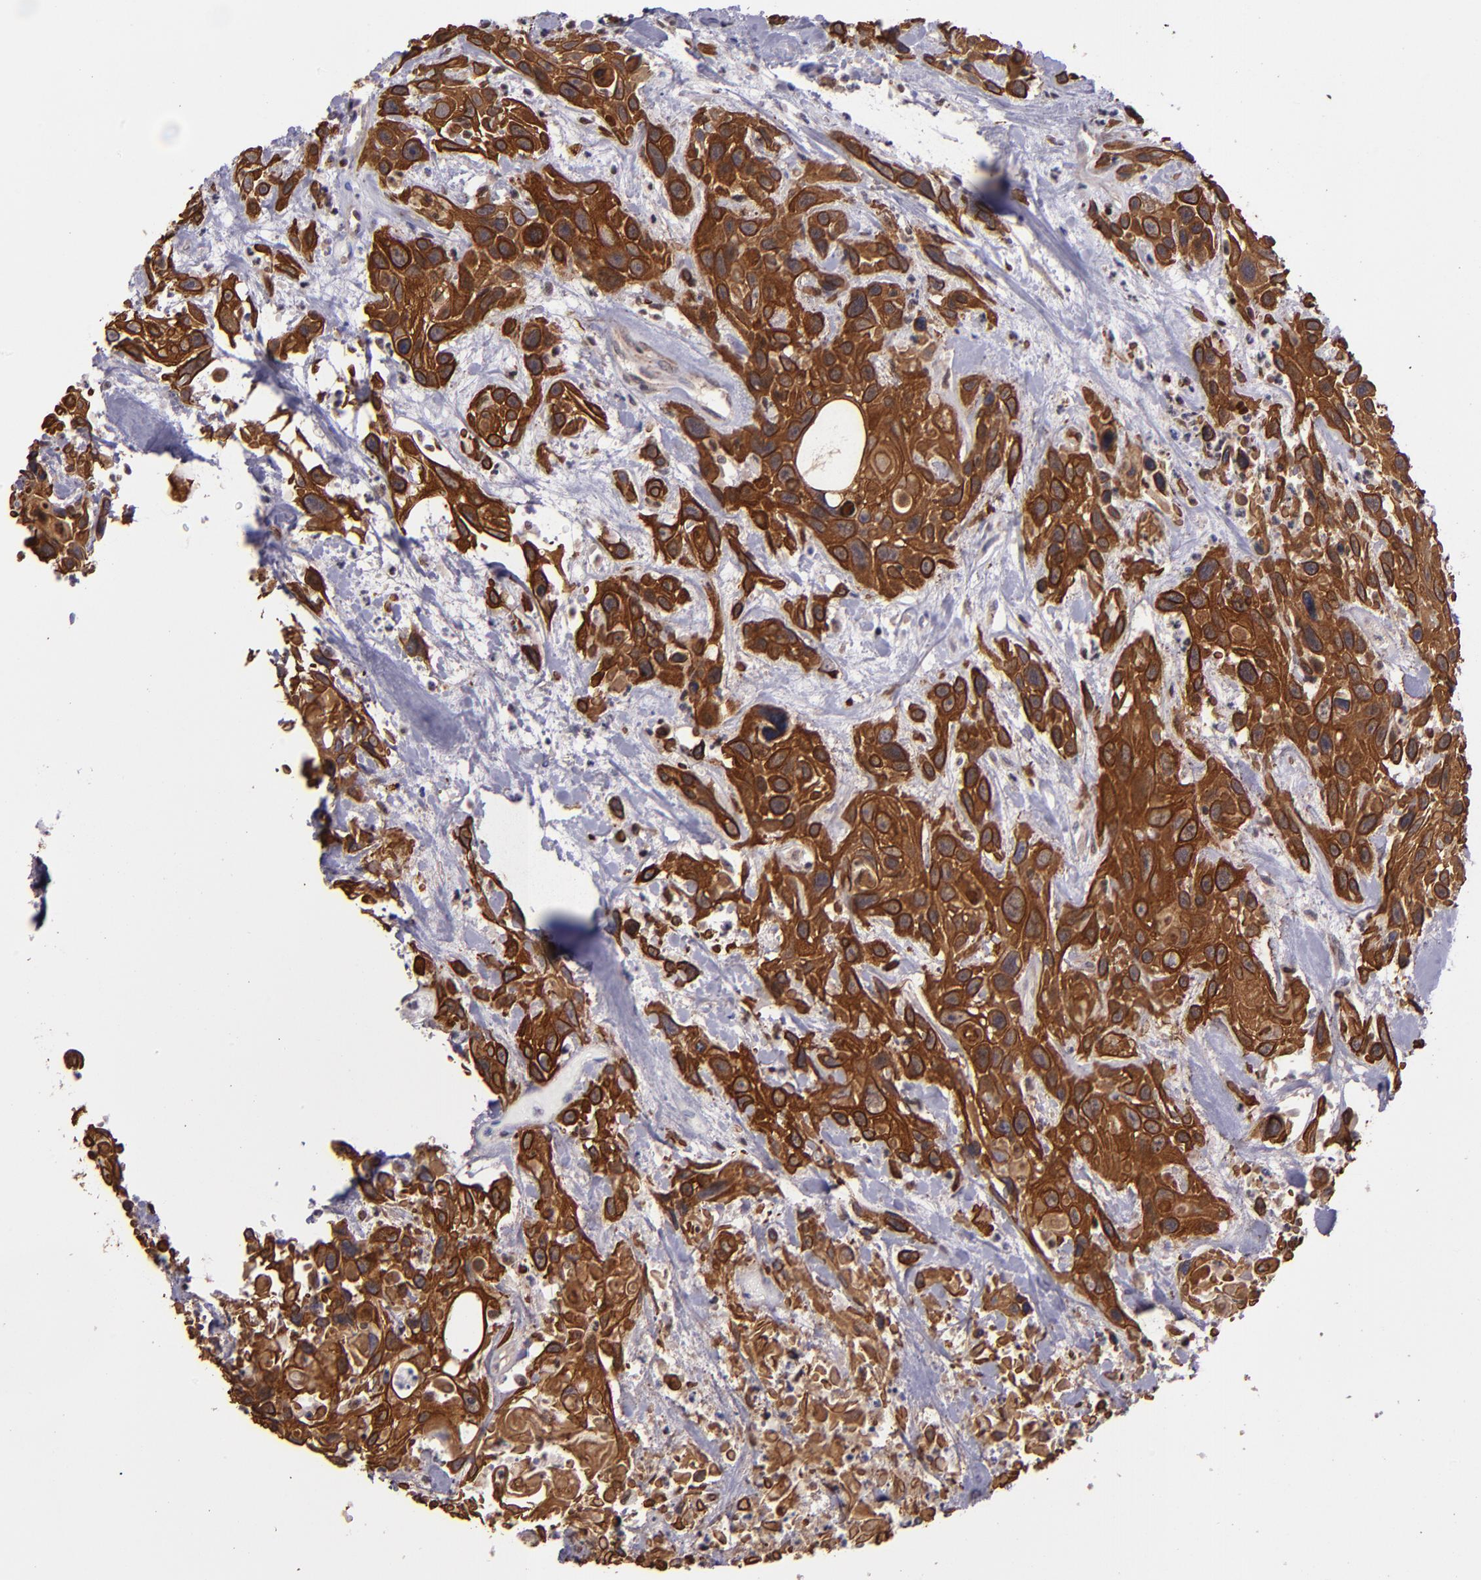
{"staining": {"intensity": "strong", "quantity": ">75%", "location": "cytoplasmic/membranous"}, "tissue": "urothelial cancer", "cell_type": "Tumor cells", "image_type": "cancer", "snomed": [{"axis": "morphology", "description": "Urothelial carcinoma, High grade"}, {"axis": "topography", "description": "Urinary bladder"}], "caption": "High-grade urothelial carcinoma tissue reveals strong cytoplasmic/membranous expression in about >75% of tumor cells, visualized by immunohistochemistry. Ihc stains the protein of interest in brown and the nuclei are stained blue.", "gene": "ELF1", "patient": {"sex": "female", "age": 84}}